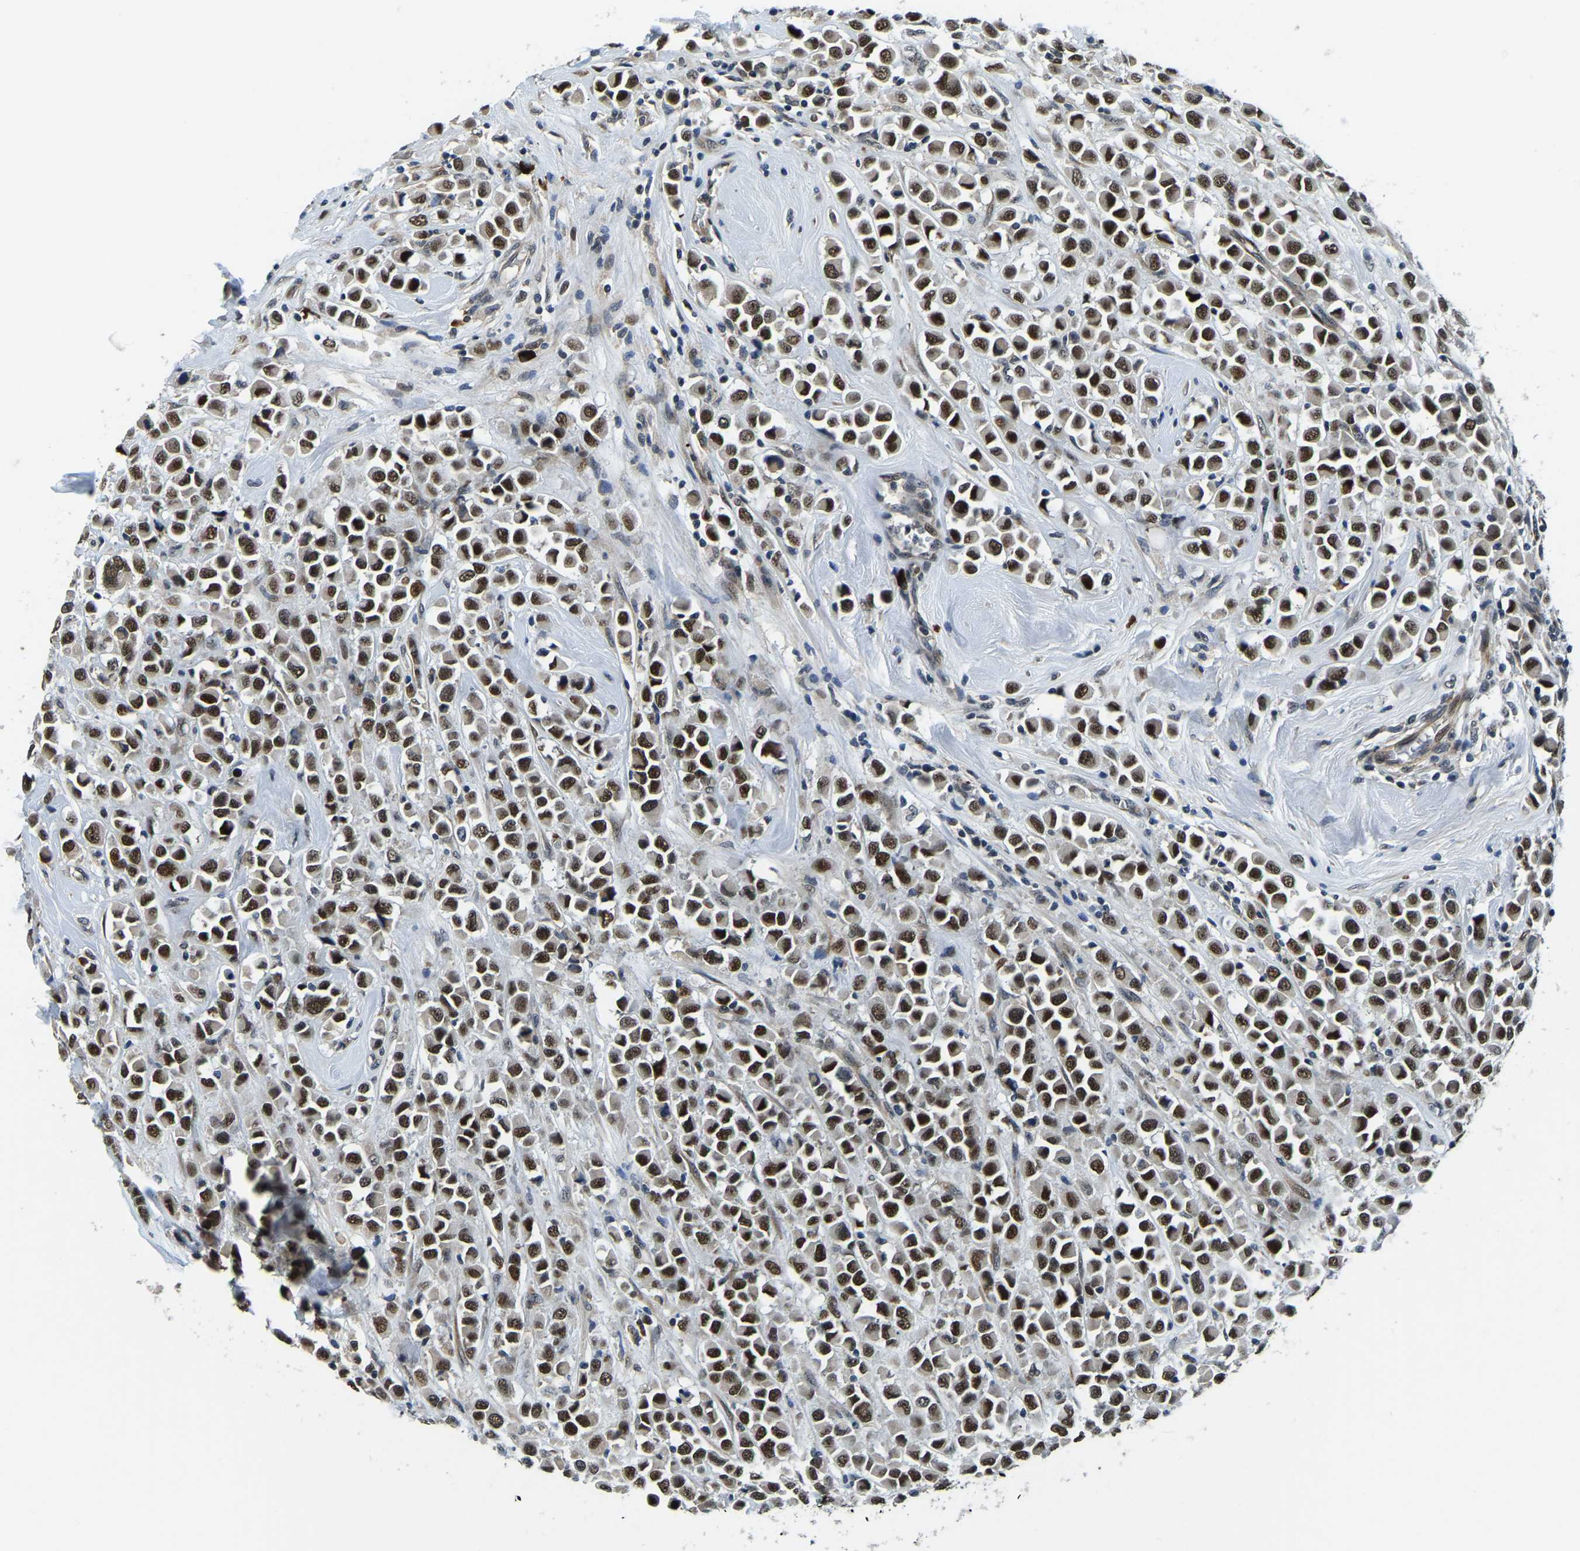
{"staining": {"intensity": "strong", "quantity": ">75%", "location": "nuclear"}, "tissue": "breast cancer", "cell_type": "Tumor cells", "image_type": "cancer", "snomed": [{"axis": "morphology", "description": "Duct carcinoma"}, {"axis": "topography", "description": "Breast"}], "caption": "The immunohistochemical stain shows strong nuclear positivity in tumor cells of breast cancer (invasive ductal carcinoma) tissue. The staining was performed using DAB to visualize the protein expression in brown, while the nuclei were stained in blue with hematoxylin (Magnification: 20x).", "gene": "ING2", "patient": {"sex": "female", "age": 61}}